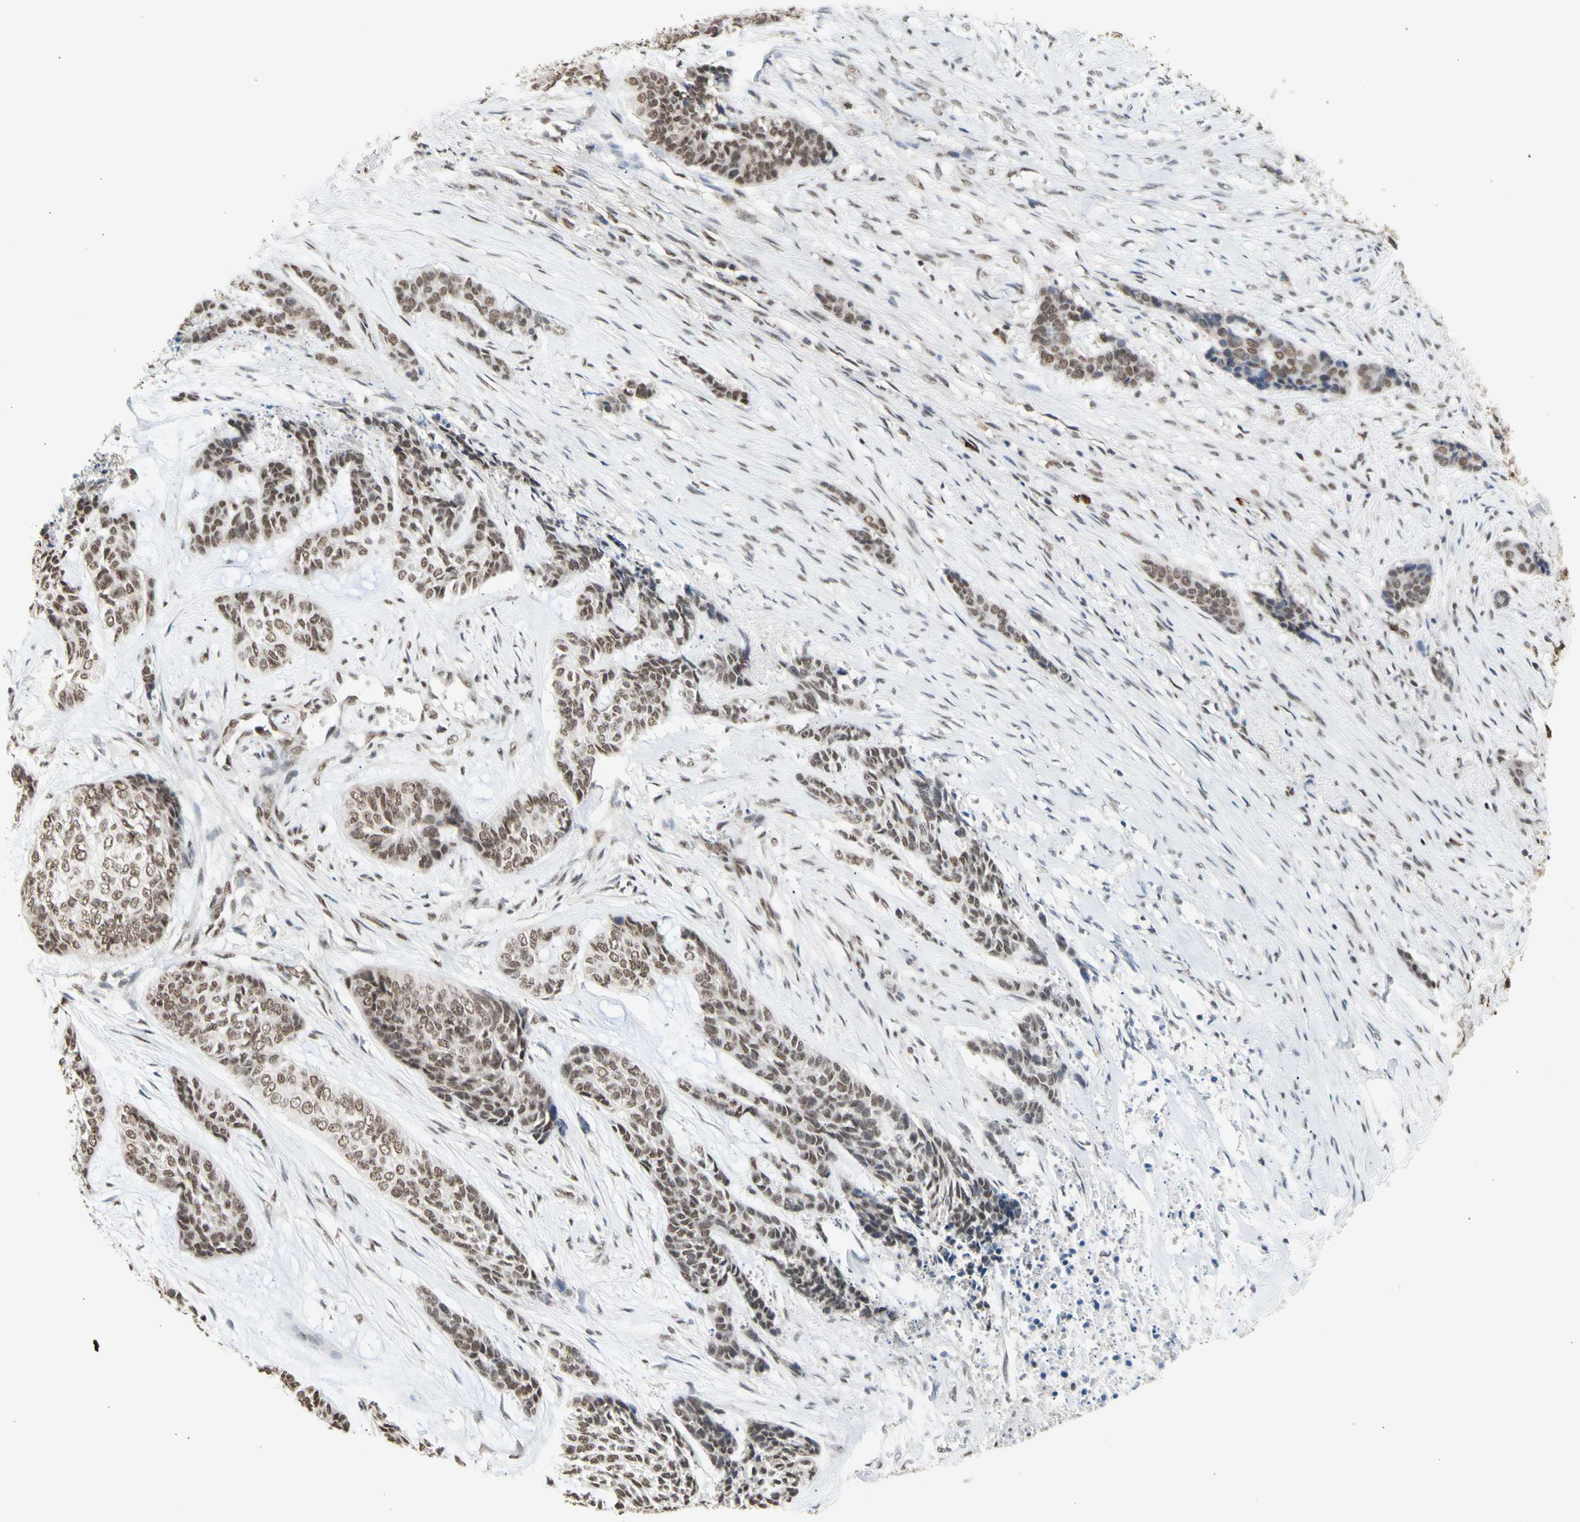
{"staining": {"intensity": "weak", "quantity": ">75%", "location": "nuclear"}, "tissue": "skin cancer", "cell_type": "Tumor cells", "image_type": "cancer", "snomed": [{"axis": "morphology", "description": "Basal cell carcinoma"}, {"axis": "topography", "description": "Skin"}], "caption": "Skin cancer stained with a protein marker shows weak staining in tumor cells.", "gene": "SFPQ", "patient": {"sex": "female", "age": 64}}